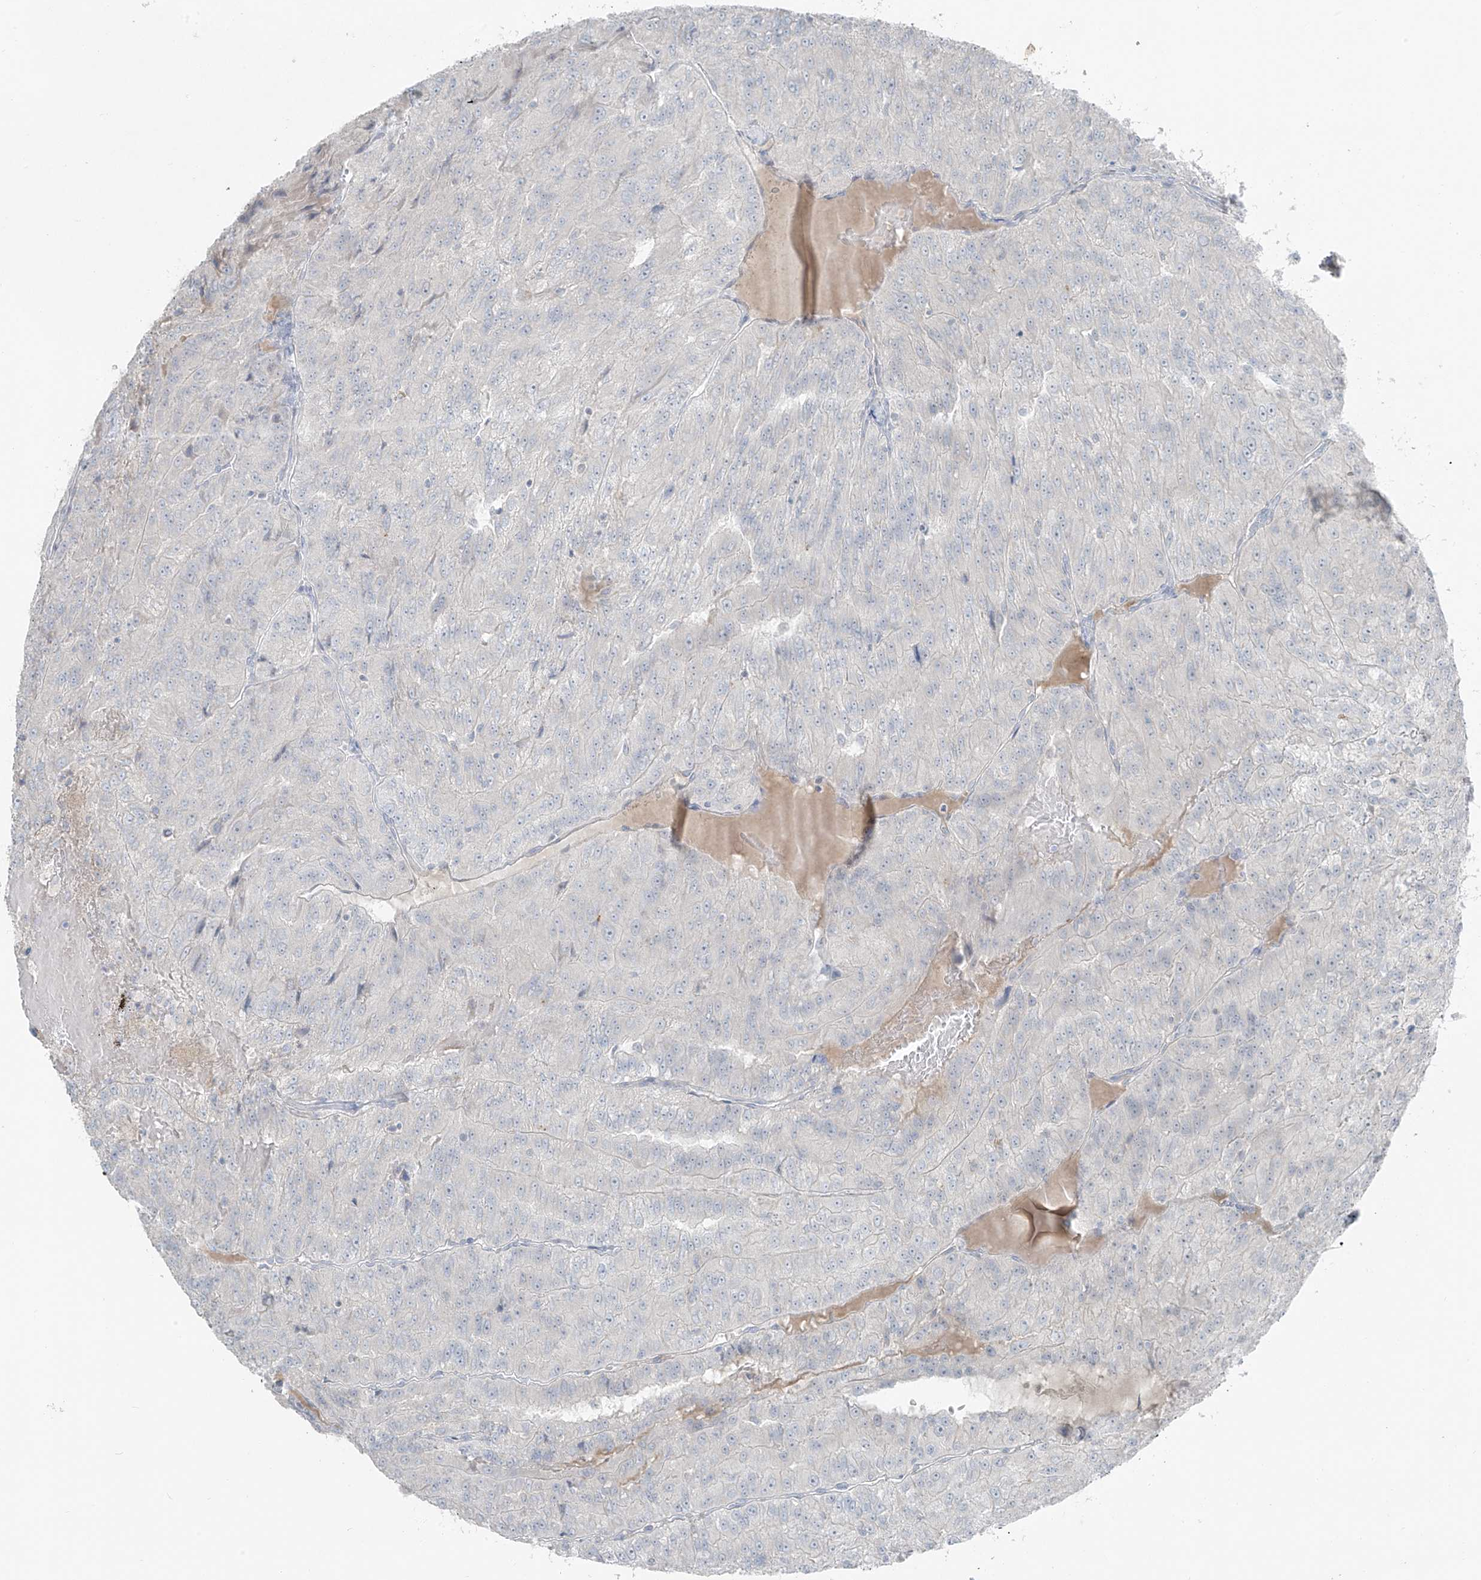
{"staining": {"intensity": "negative", "quantity": "none", "location": "none"}, "tissue": "renal cancer", "cell_type": "Tumor cells", "image_type": "cancer", "snomed": [{"axis": "morphology", "description": "Adenocarcinoma, NOS"}, {"axis": "topography", "description": "Kidney"}], "caption": "Adenocarcinoma (renal) stained for a protein using immunohistochemistry shows no staining tumor cells.", "gene": "PRDM6", "patient": {"sex": "female", "age": 63}}